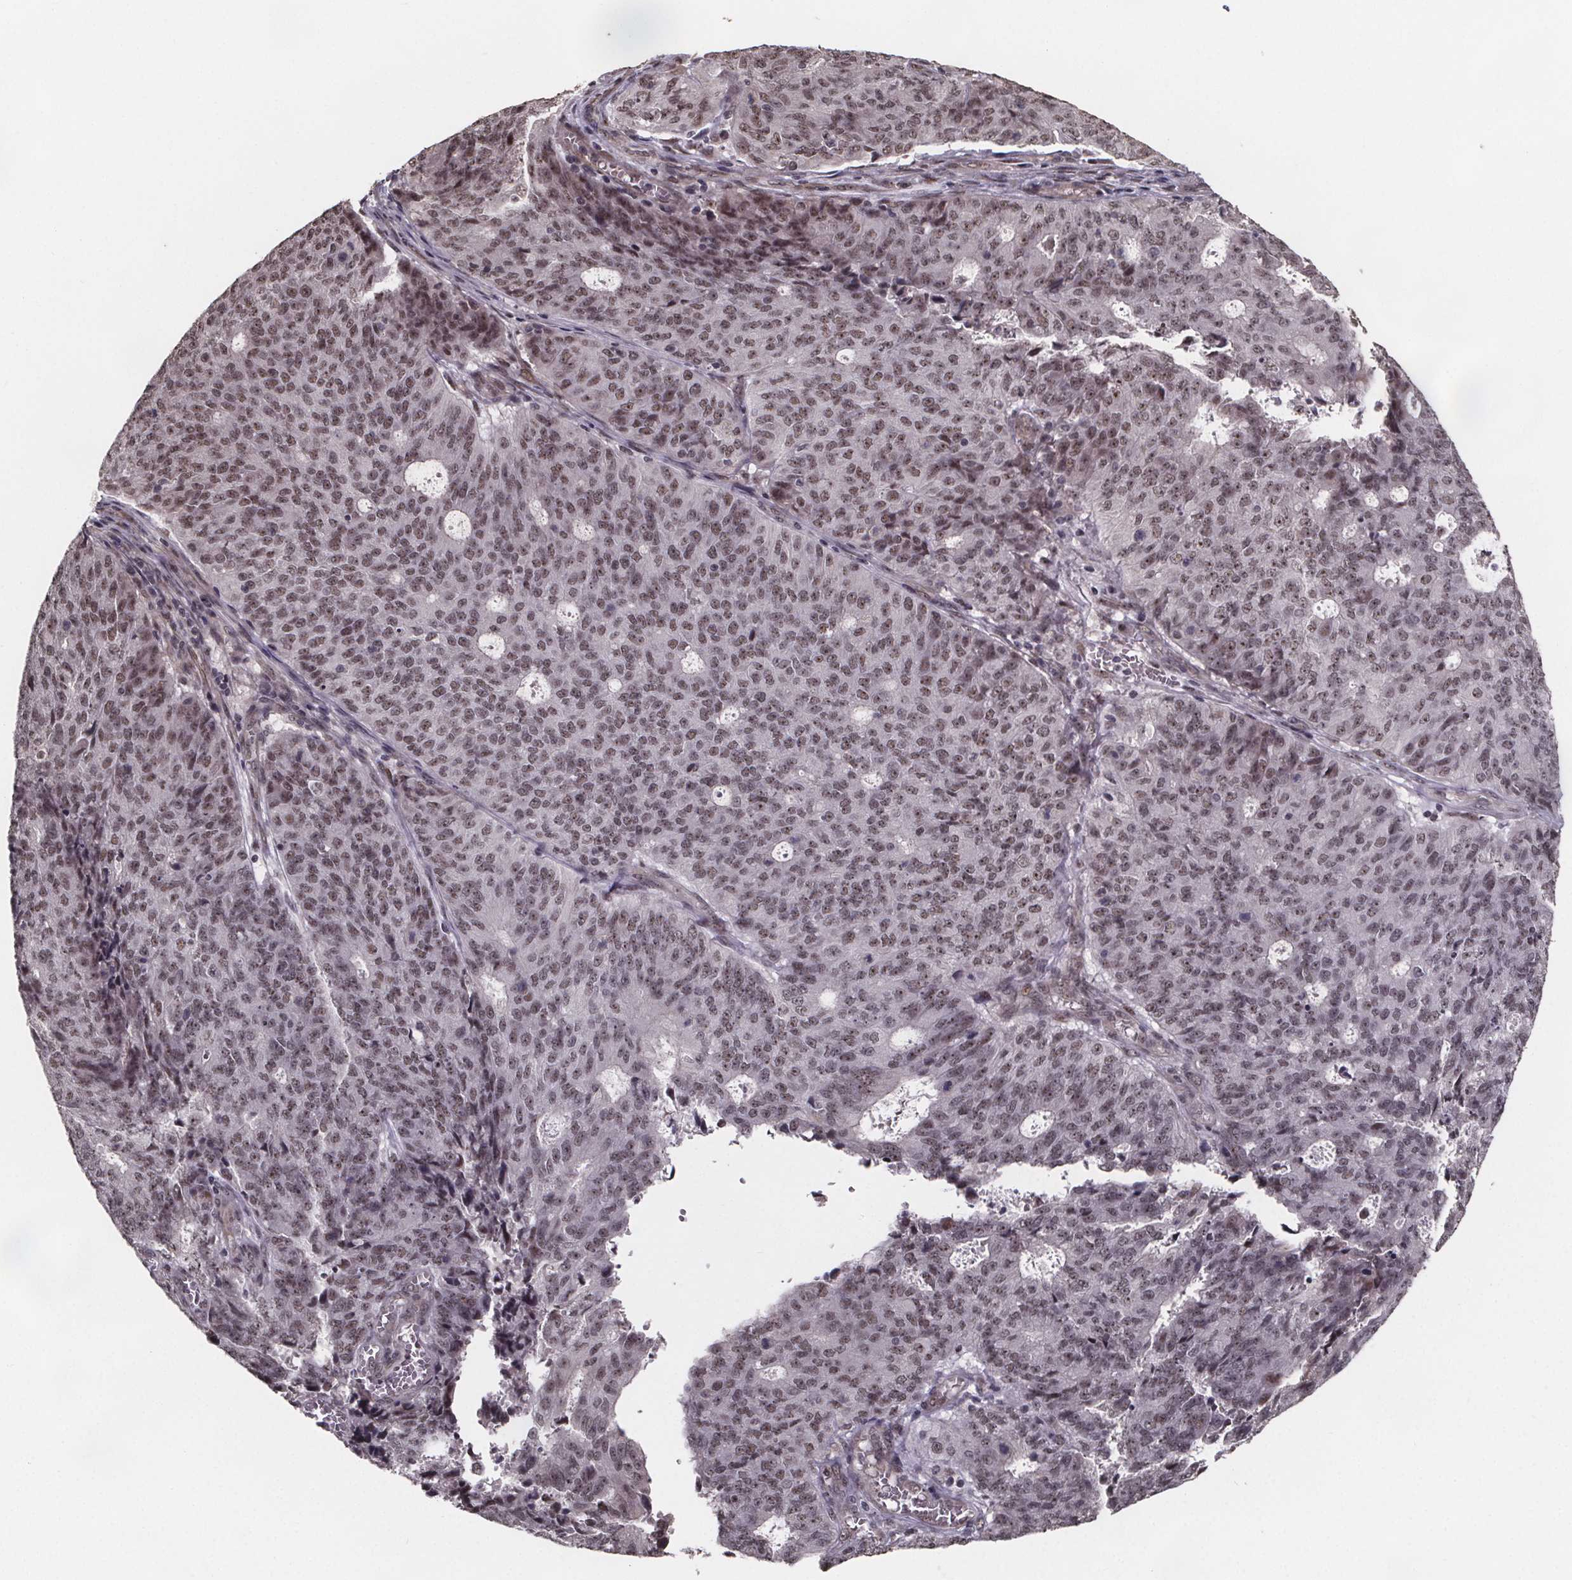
{"staining": {"intensity": "moderate", "quantity": ">75%", "location": "nuclear"}, "tissue": "endometrial cancer", "cell_type": "Tumor cells", "image_type": "cancer", "snomed": [{"axis": "morphology", "description": "Adenocarcinoma, NOS"}, {"axis": "topography", "description": "Endometrium"}], "caption": "Endometrial cancer (adenocarcinoma) stained for a protein (brown) reveals moderate nuclear positive expression in approximately >75% of tumor cells.", "gene": "U2SURP", "patient": {"sex": "female", "age": 82}}